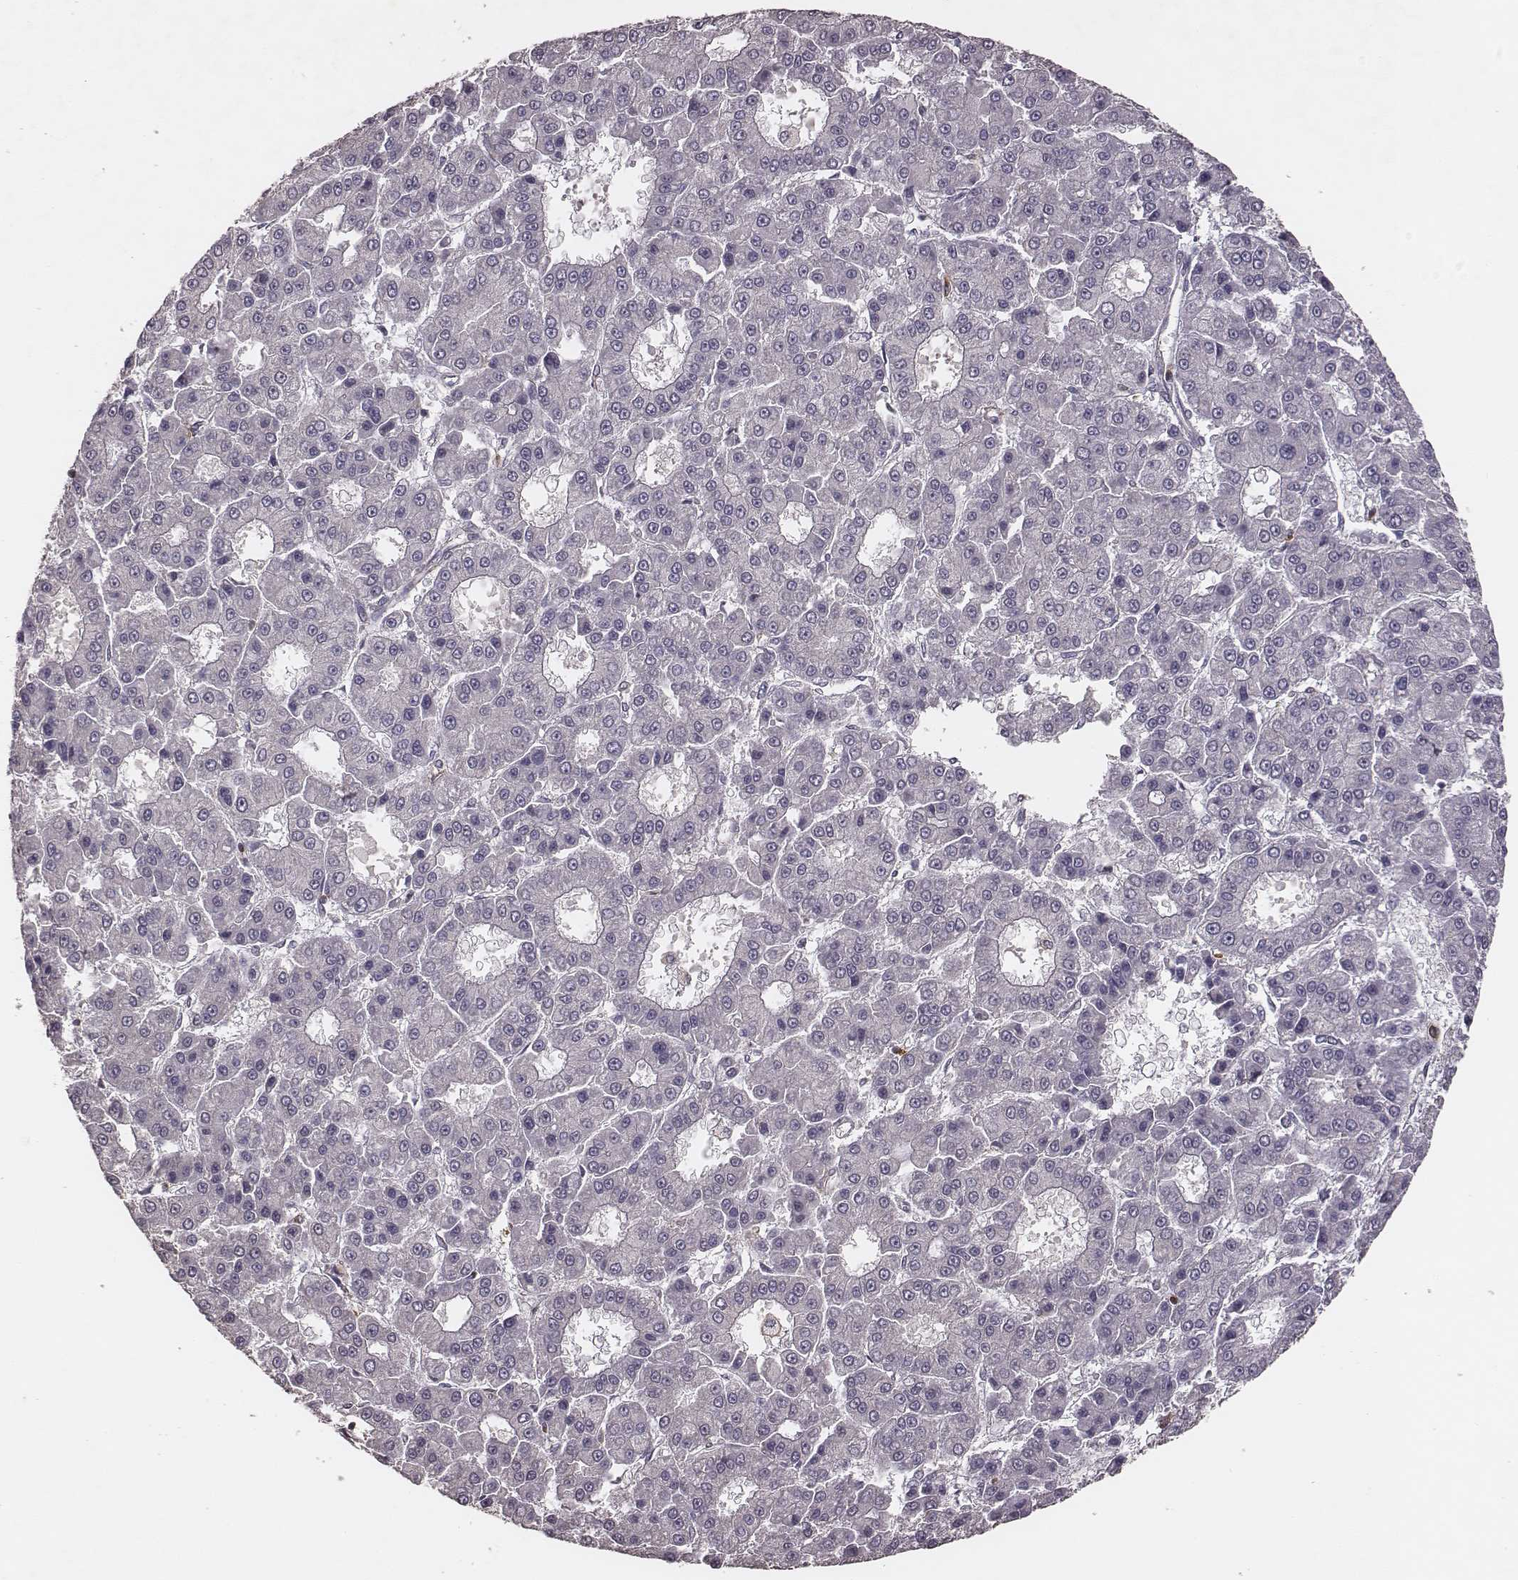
{"staining": {"intensity": "negative", "quantity": "none", "location": "none"}, "tissue": "liver cancer", "cell_type": "Tumor cells", "image_type": "cancer", "snomed": [{"axis": "morphology", "description": "Carcinoma, Hepatocellular, NOS"}, {"axis": "topography", "description": "Liver"}], "caption": "Image shows no protein staining in tumor cells of liver cancer tissue.", "gene": "PILRA", "patient": {"sex": "male", "age": 70}}